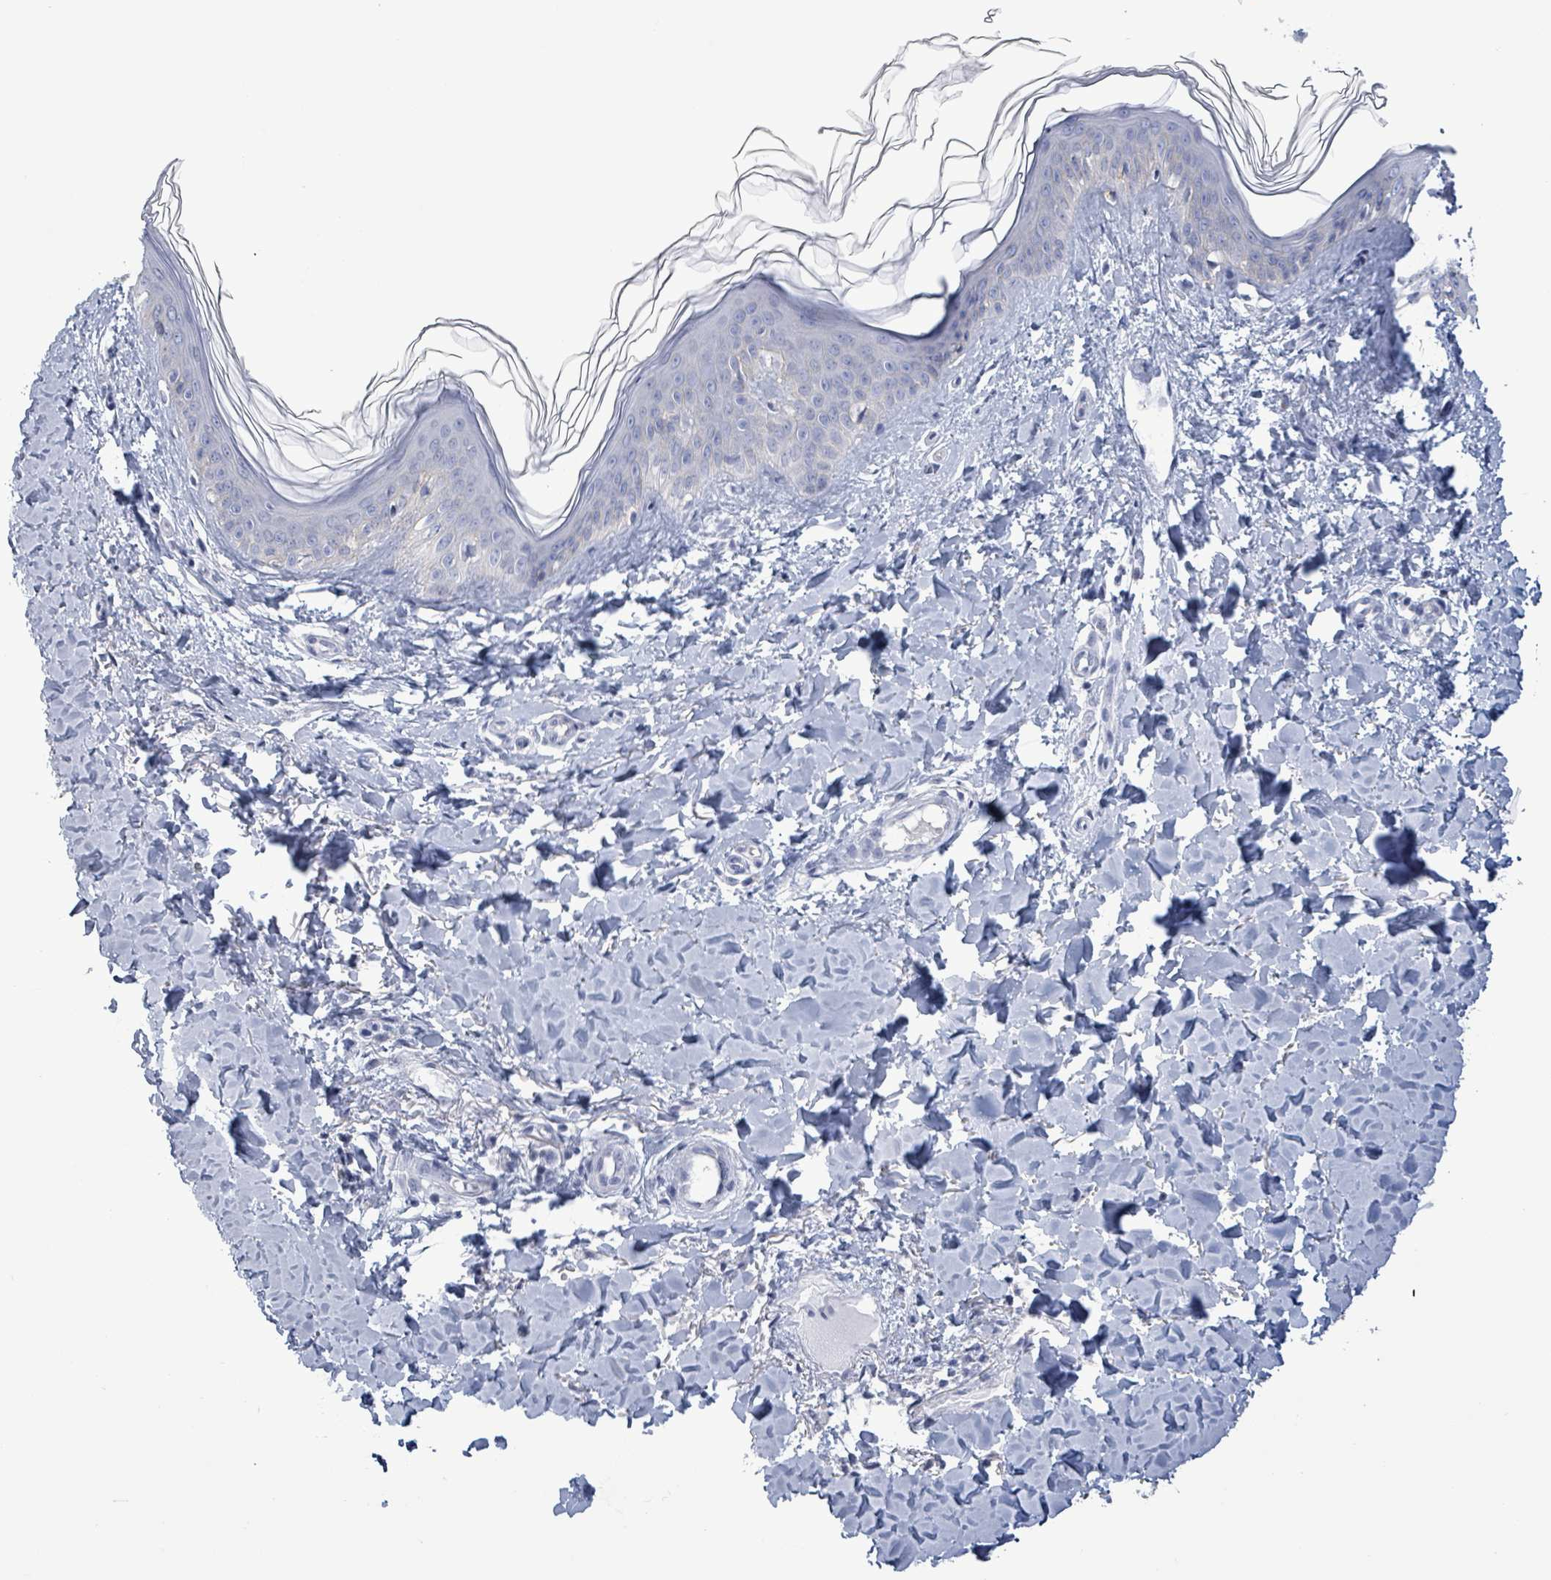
{"staining": {"intensity": "negative", "quantity": "none", "location": "none"}, "tissue": "skin", "cell_type": "Fibroblasts", "image_type": "normal", "snomed": [{"axis": "morphology", "description": "Normal tissue, NOS"}, {"axis": "topography", "description": "Skin"}], "caption": "Immunohistochemistry histopathology image of unremarkable human skin stained for a protein (brown), which exhibits no staining in fibroblasts.", "gene": "BSG", "patient": {"sex": "female", "age": 41}}